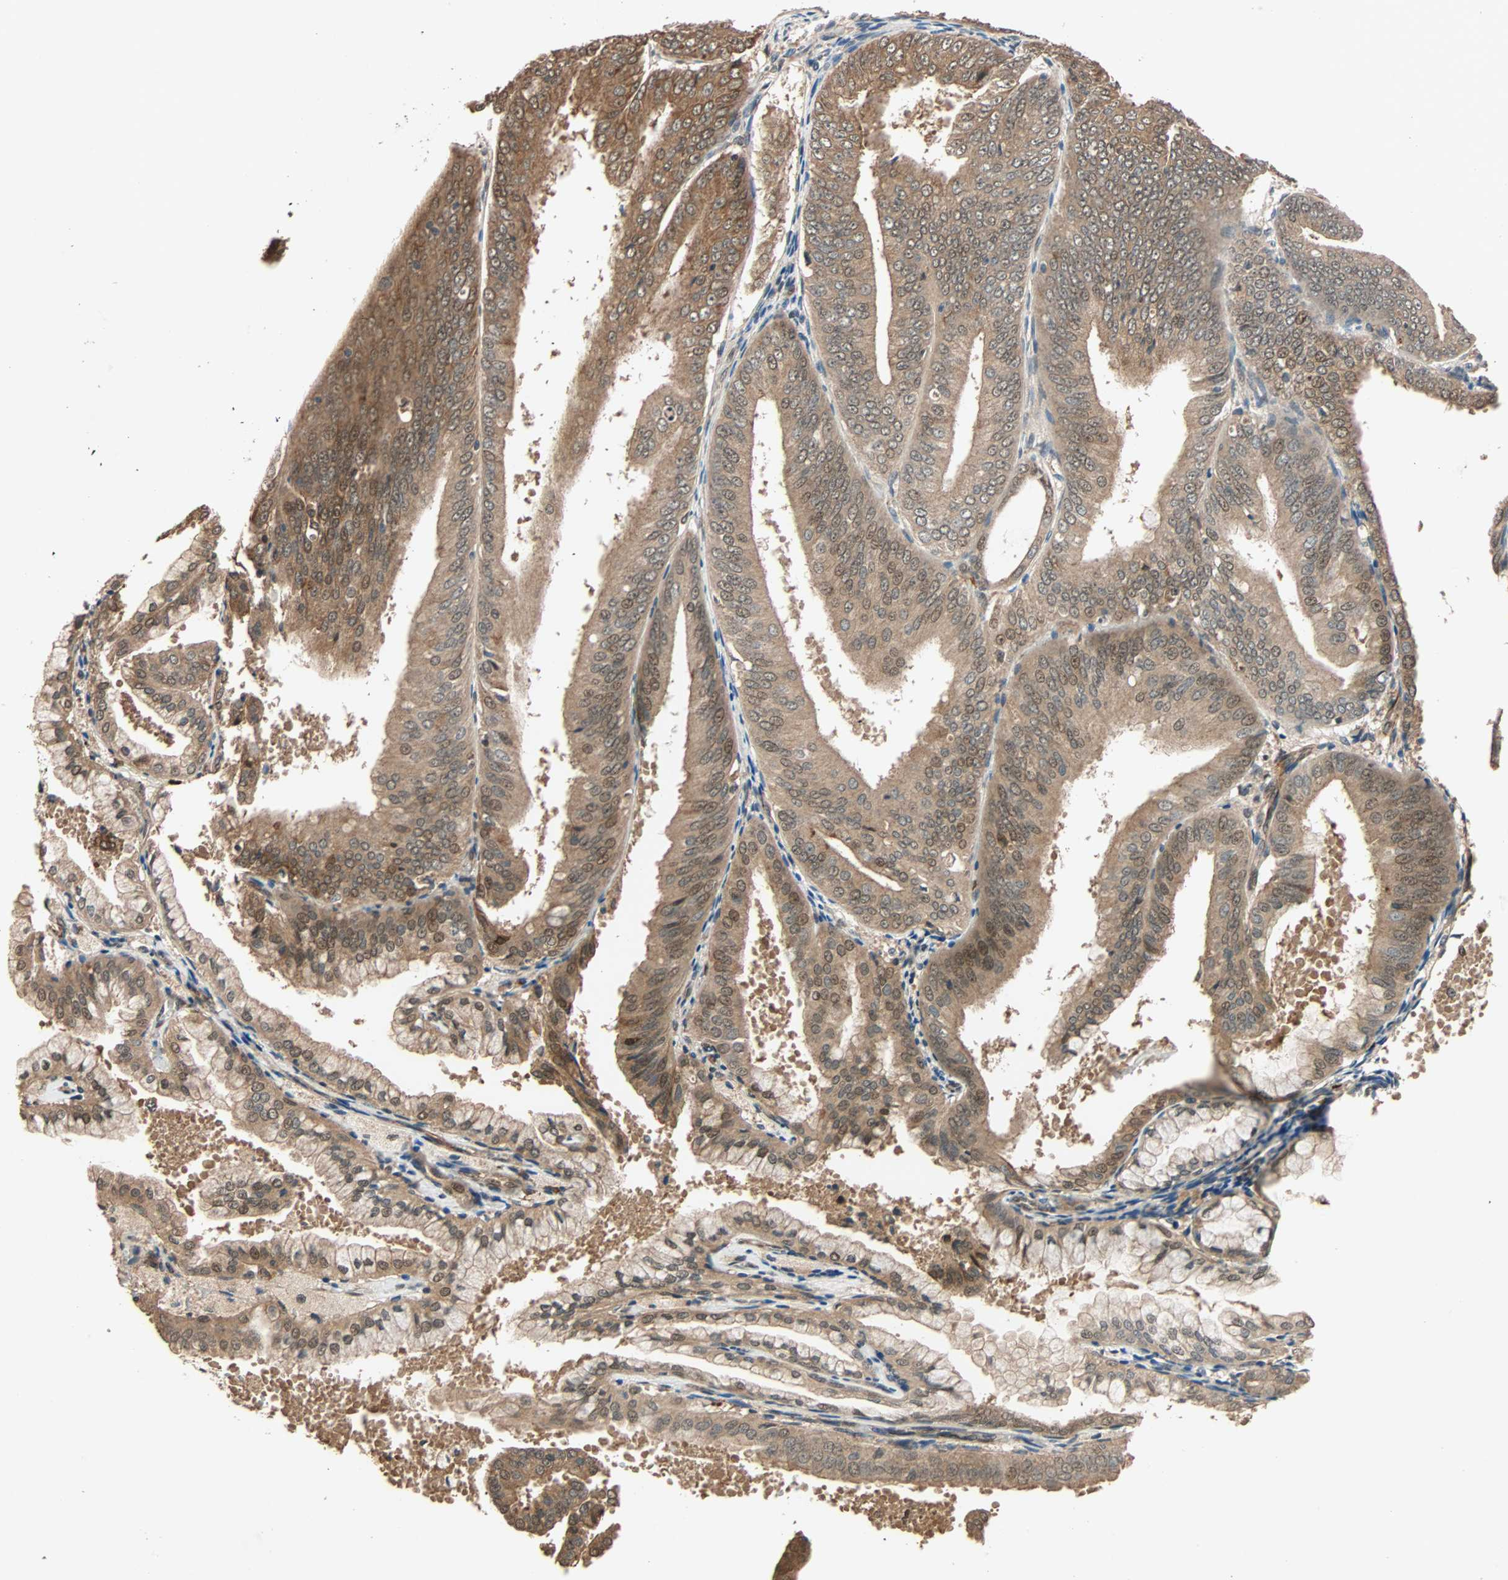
{"staining": {"intensity": "strong", "quantity": ">75%", "location": "cytoplasmic/membranous,nuclear"}, "tissue": "endometrial cancer", "cell_type": "Tumor cells", "image_type": "cancer", "snomed": [{"axis": "morphology", "description": "Adenocarcinoma, NOS"}, {"axis": "topography", "description": "Endometrium"}], "caption": "Immunohistochemistry (IHC) (DAB) staining of endometrial cancer exhibits strong cytoplasmic/membranous and nuclear protein expression in approximately >75% of tumor cells.", "gene": "QSER1", "patient": {"sex": "female", "age": 63}}